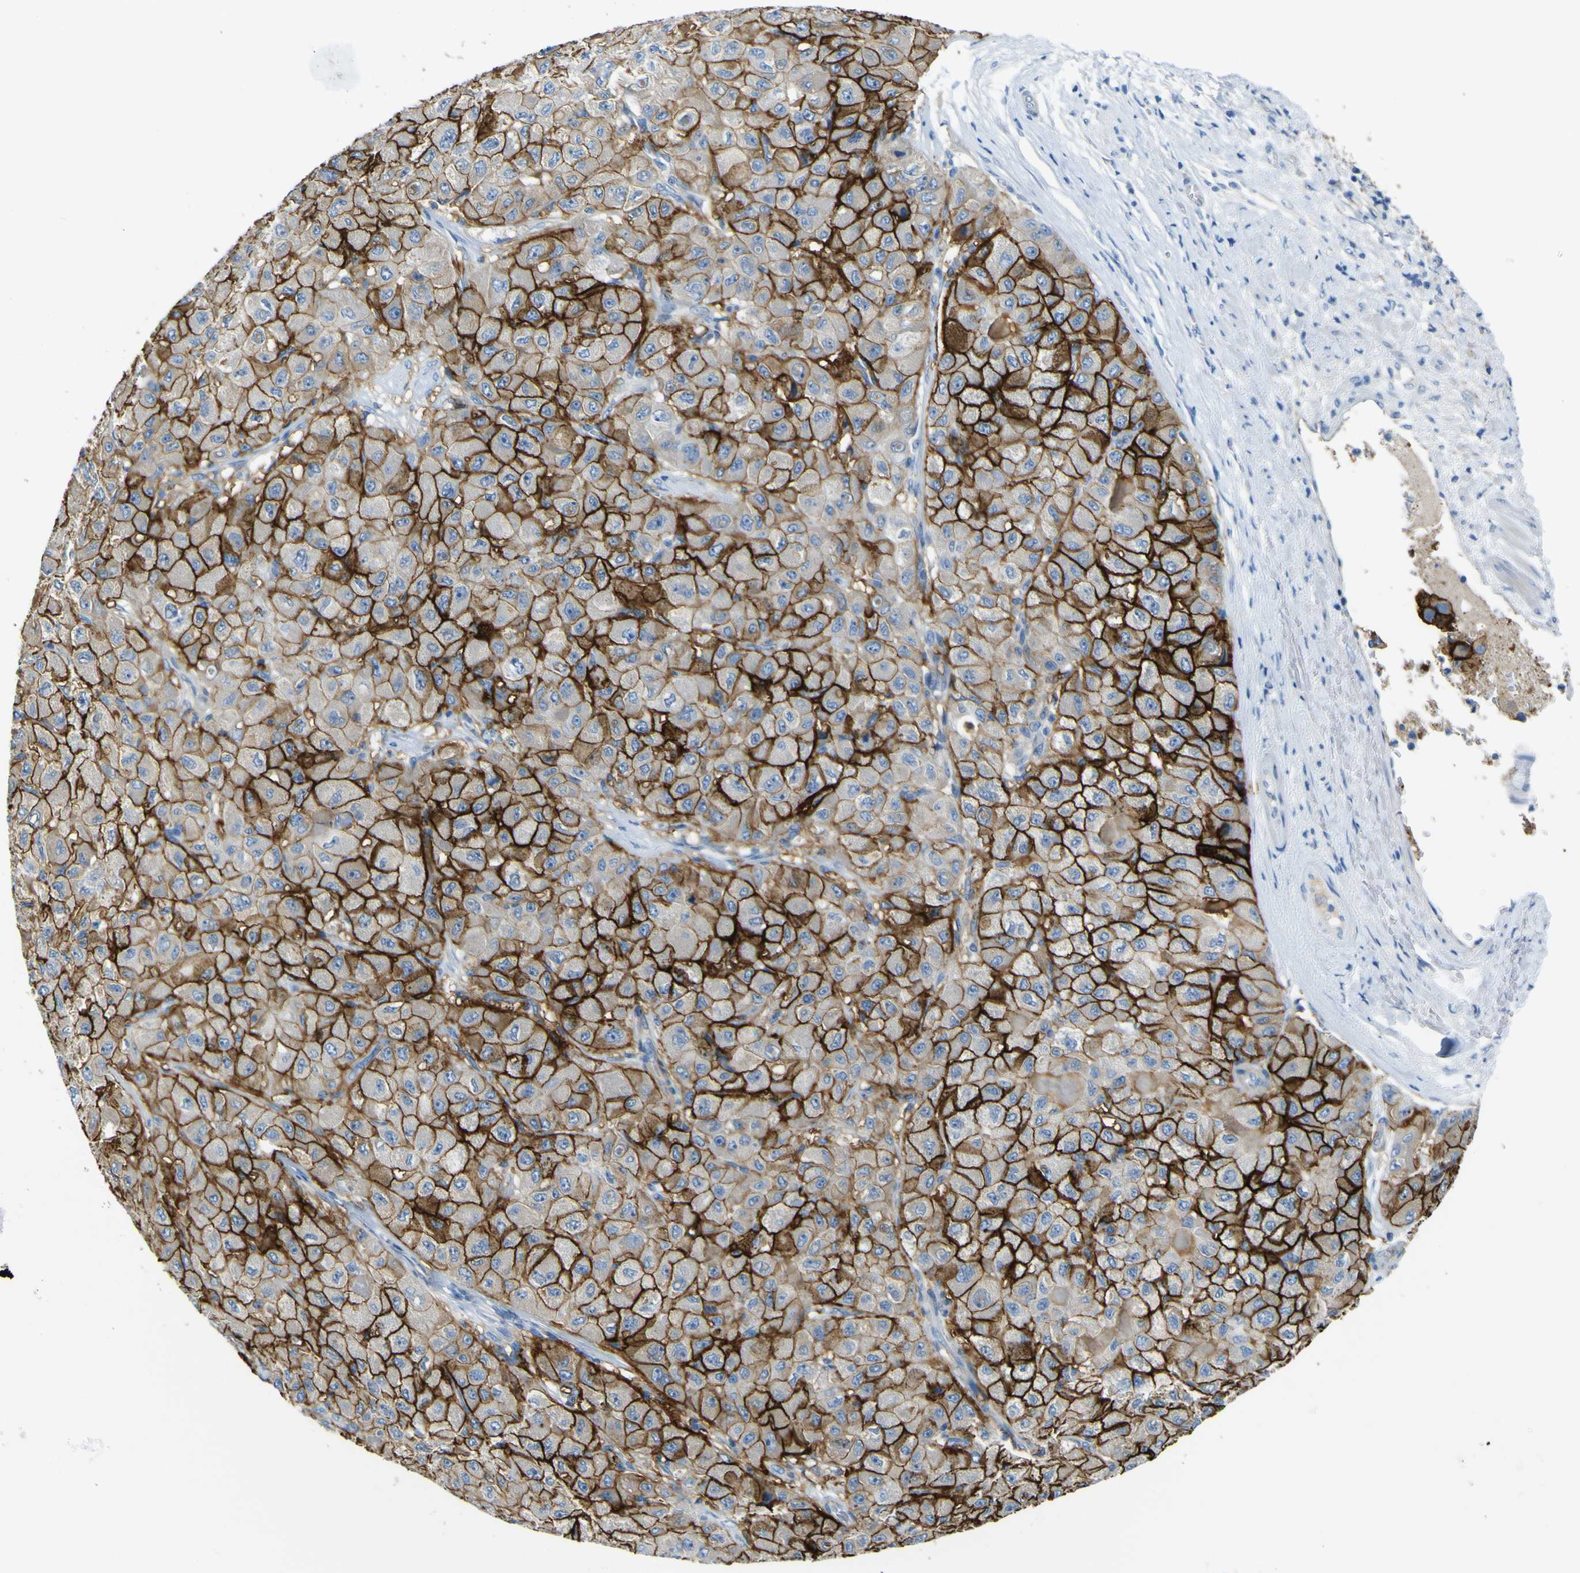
{"staining": {"intensity": "strong", "quantity": ">75%", "location": "cytoplasmic/membranous"}, "tissue": "liver cancer", "cell_type": "Tumor cells", "image_type": "cancer", "snomed": [{"axis": "morphology", "description": "Carcinoma, Hepatocellular, NOS"}, {"axis": "topography", "description": "Liver"}], "caption": "An immunohistochemistry photomicrograph of neoplastic tissue is shown. Protein staining in brown highlights strong cytoplasmic/membranous positivity in liver cancer within tumor cells.", "gene": "ADGRA2", "patient": {"sex": "male", "age": 80}}